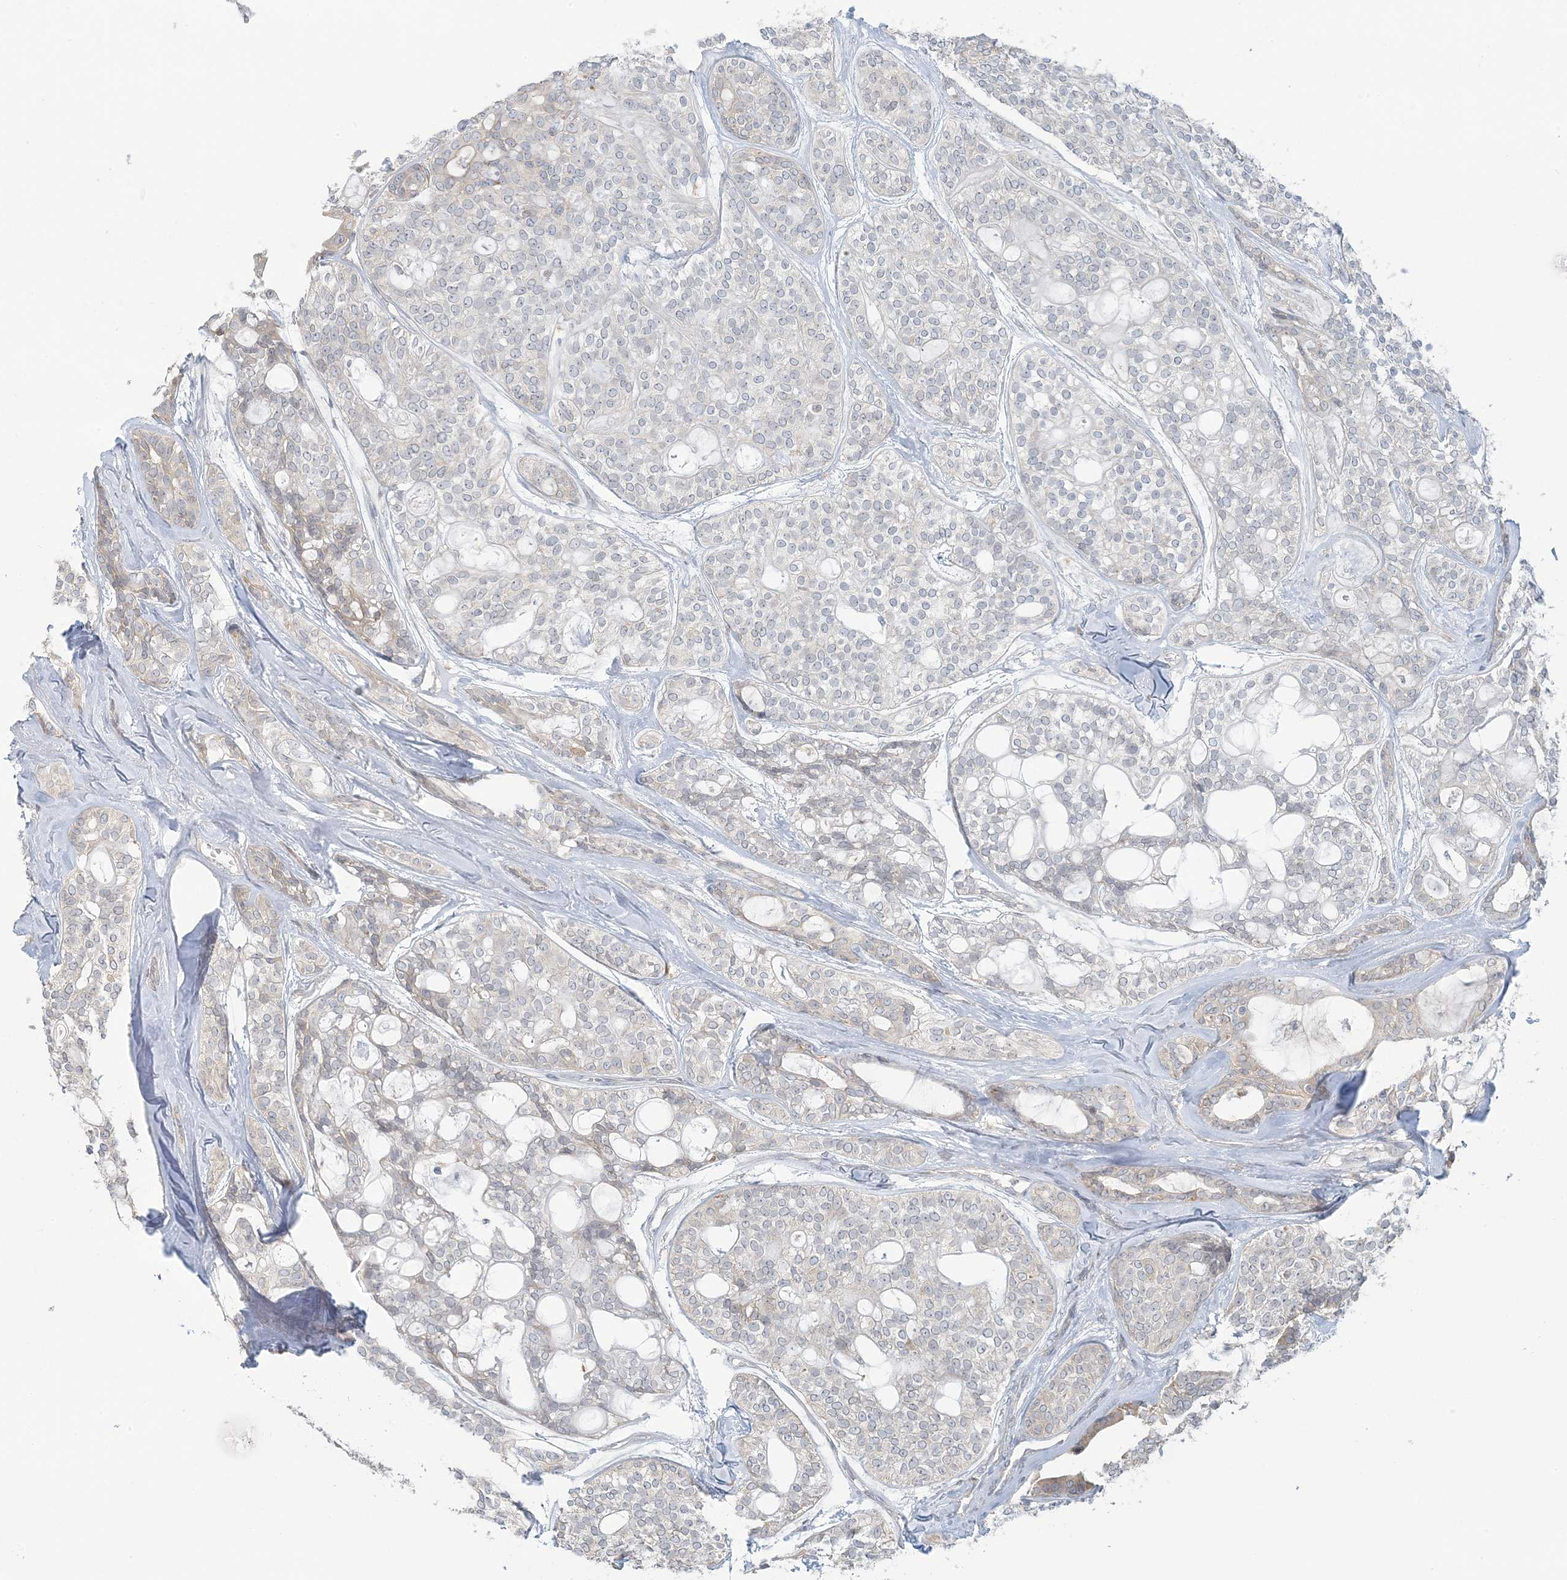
{"staining": {"intensity": "negative", "quantity": "none", "location": "none"}, "tissue": "head and neck cancer", "cell_type": "Tumor cells", "image_type": "cancer", "snomed": [{"axis": "morphology", "description": "Adenocarcinoma, NOS"}, {"axis": "topography", "description": "Head-Neck"}], "caption": "An image of adenocarcinoma (head and neck) stained for a protein exhibits no brown staining in tumor cells.", "gene": "EEFSEC", "patient": {"sex": "male", "age": 66}}